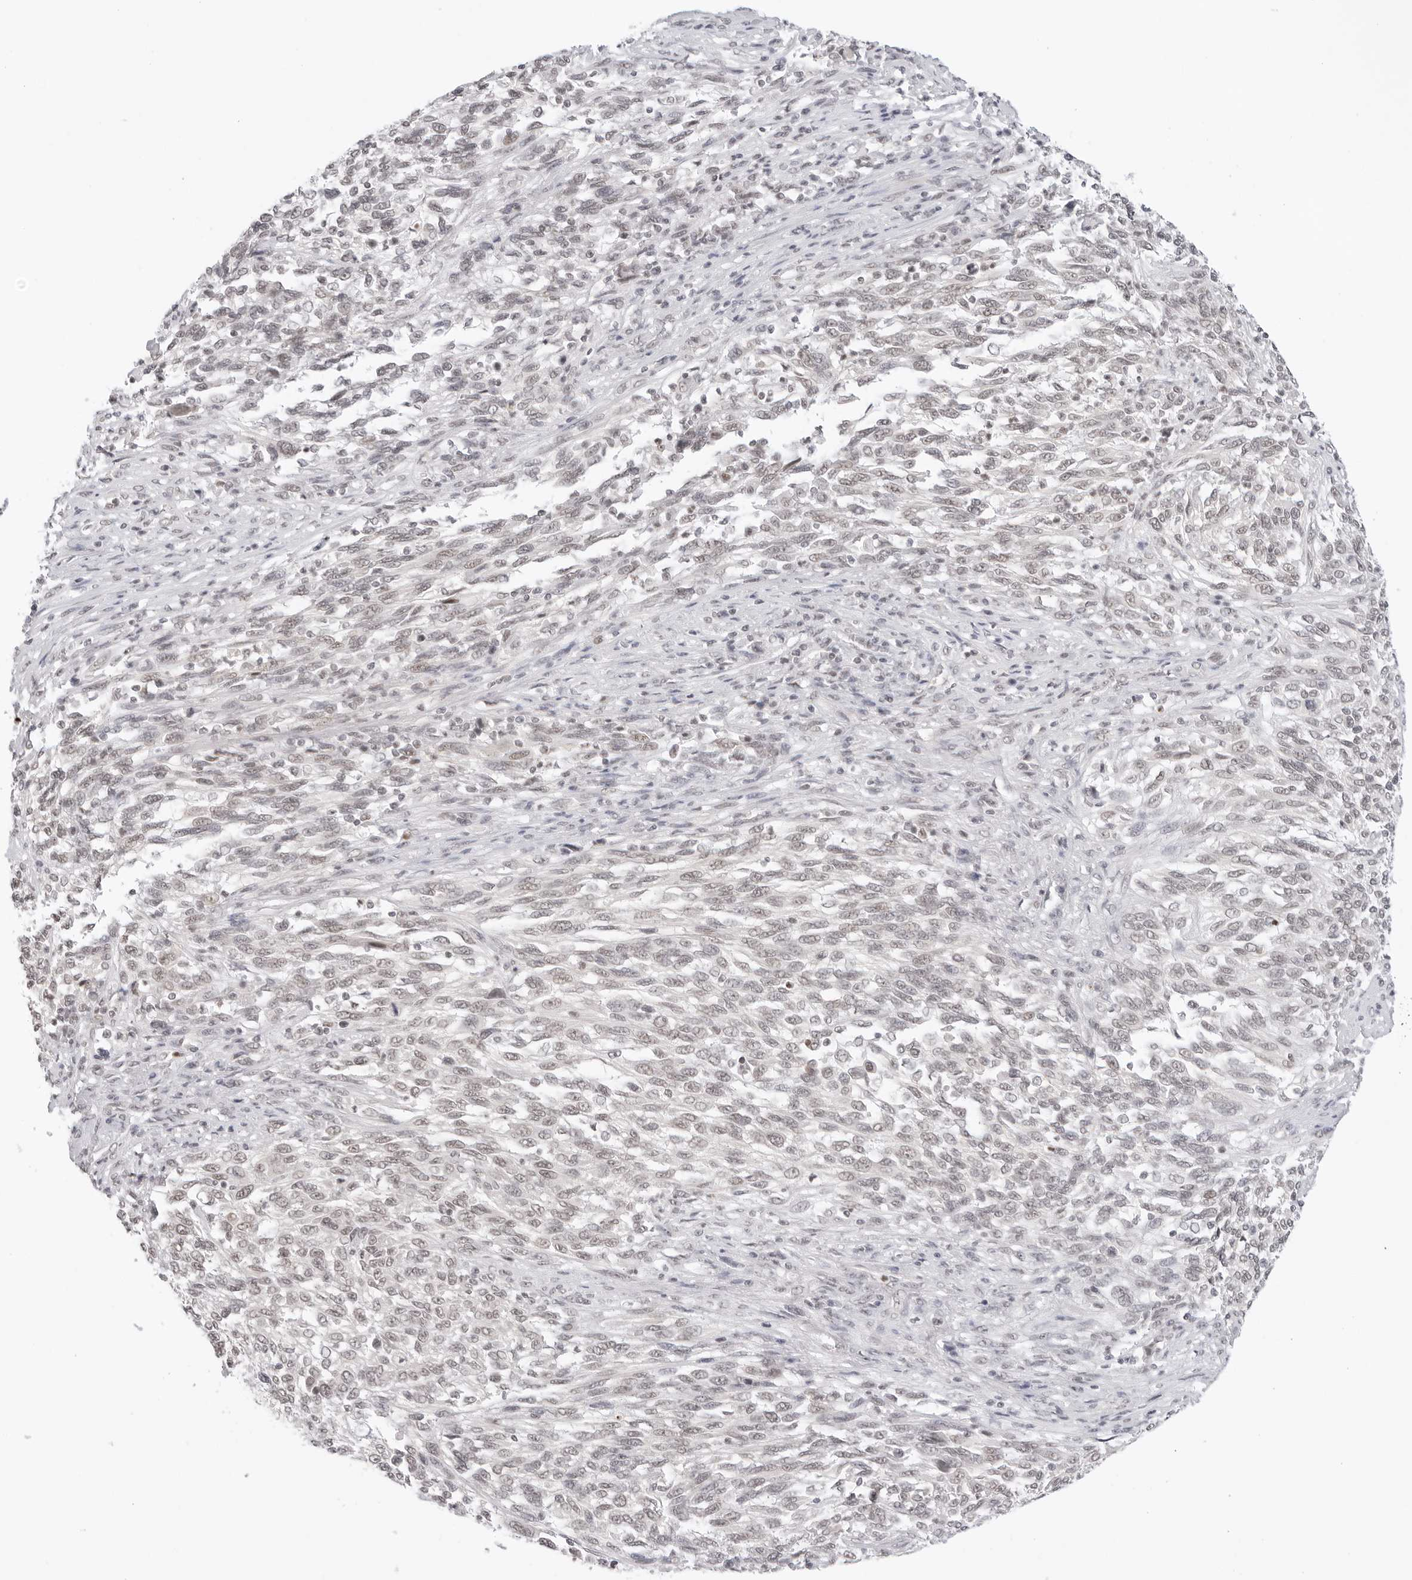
{"staining": {"intensity": "weak", "quantity": "<25%", "location": "nuclear"}, "tissue": "melanoma", "cell_type": "Tumor cells", "image_type": "cancer", "snomed": [{"axis": "morphology", "description": "Malignant melanoma, Metastatic site"}, {"axis": "topography", "description": "Lymph node"}], "caption": "Tumor cells are negative for brown protein staining in melanoma. (Stains: DAB (3,3'-diaminobenzidine) immunohistochemistry with hematoxylin counter stain, Microscopy: brightfield microscopy at high magnification).", "gene": "TCIM", "patient": {"sex": "male", "age": 61}}